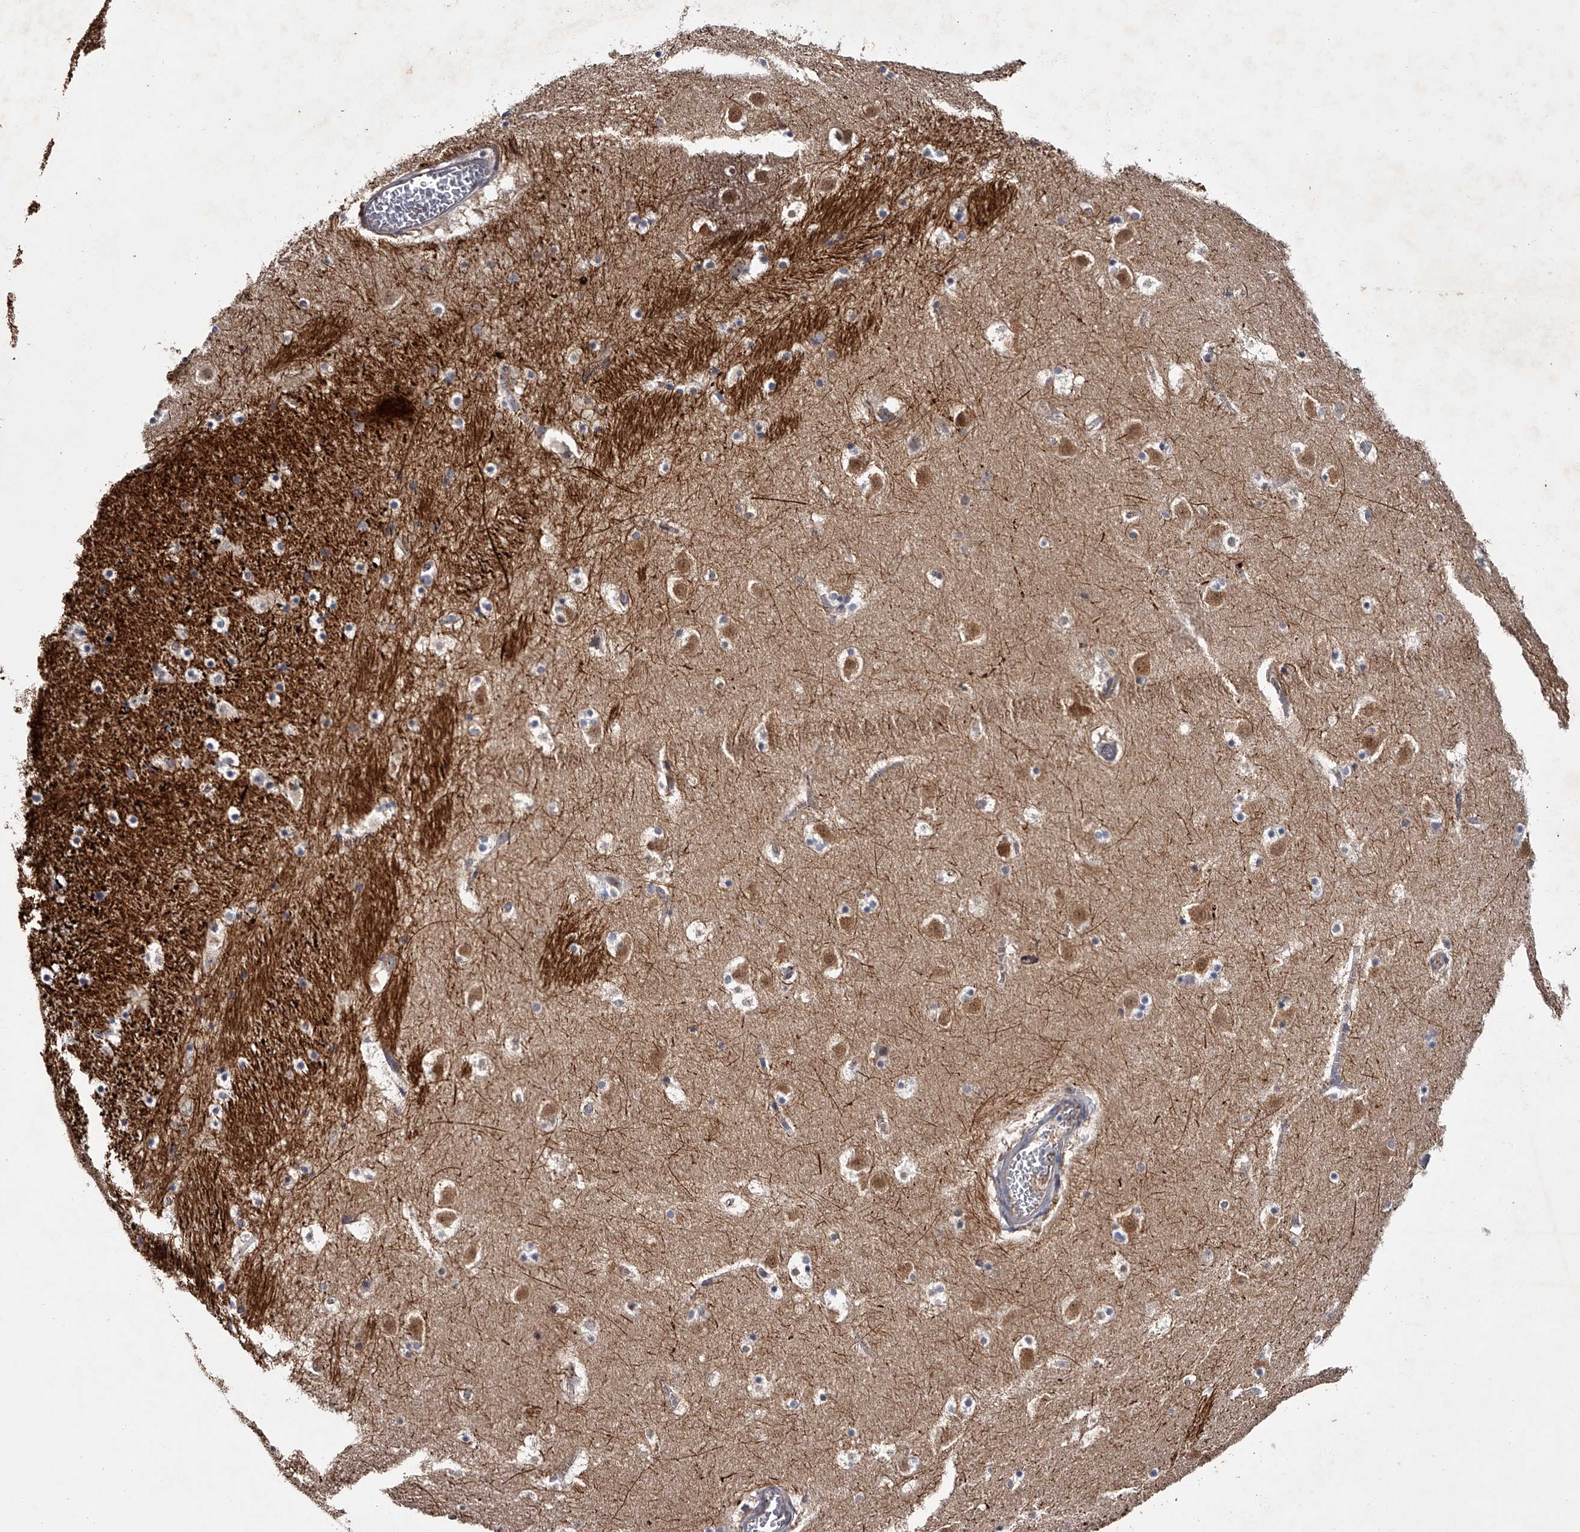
{"staining": {"intensity": "negative", "quantity": "none", "location": "none"}, "tissue": "caudate", "cell_type": "Glial cells", "image_type": "normal", "snomed": [{"axis": "morphology", "description": "Normal tissue, NOS"}, {"axis": "topography", "description": "Lateral ventricle wall"}], "caption": "An image of caudate stained for a protein demonstrates no brown staining in glial cells.", "gene": "MDN1", "patient": {"sex": "male", "age": 45}}